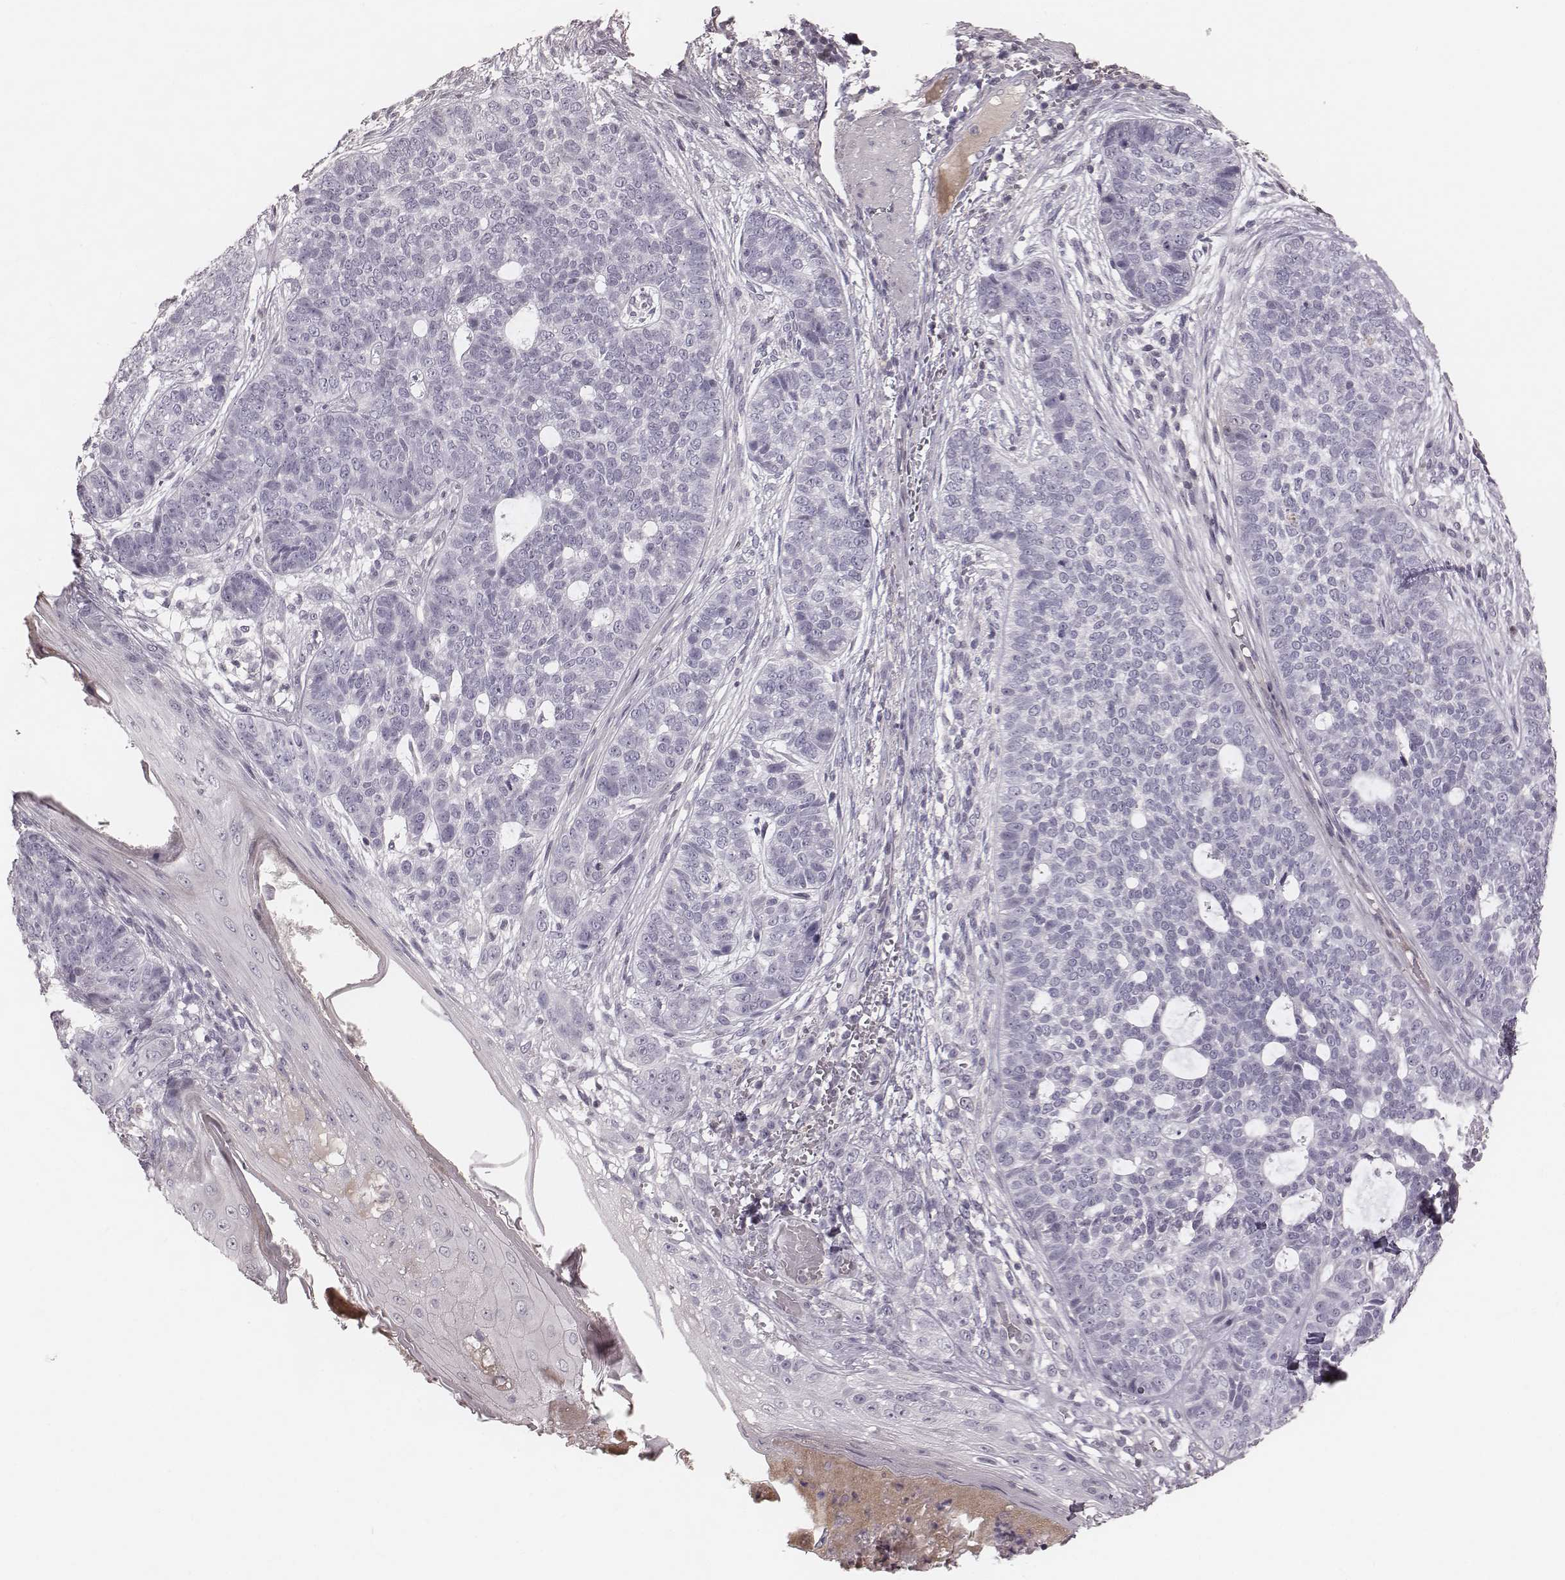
{"staining": {"intensity": "negative", "quantity": "none", "location": "none"}, "tissue": "skin cancer", "cell_type": "Tumor cells", "image_type": "cancer", "snomed": [{"axis": "morphology", "description": "Basal cell carcinoma"}, {"axis": "topography", "description": "Skin"}], "caption": "High power microscopy photomicrograph of an immunohistochemistry (IHC) photomicrograph of skin cancer (basal cell carcinoma), revealing no significant expression in tumor cells.", "gene": "S100Z", "patient": {"sex": "female", "age": 69}}